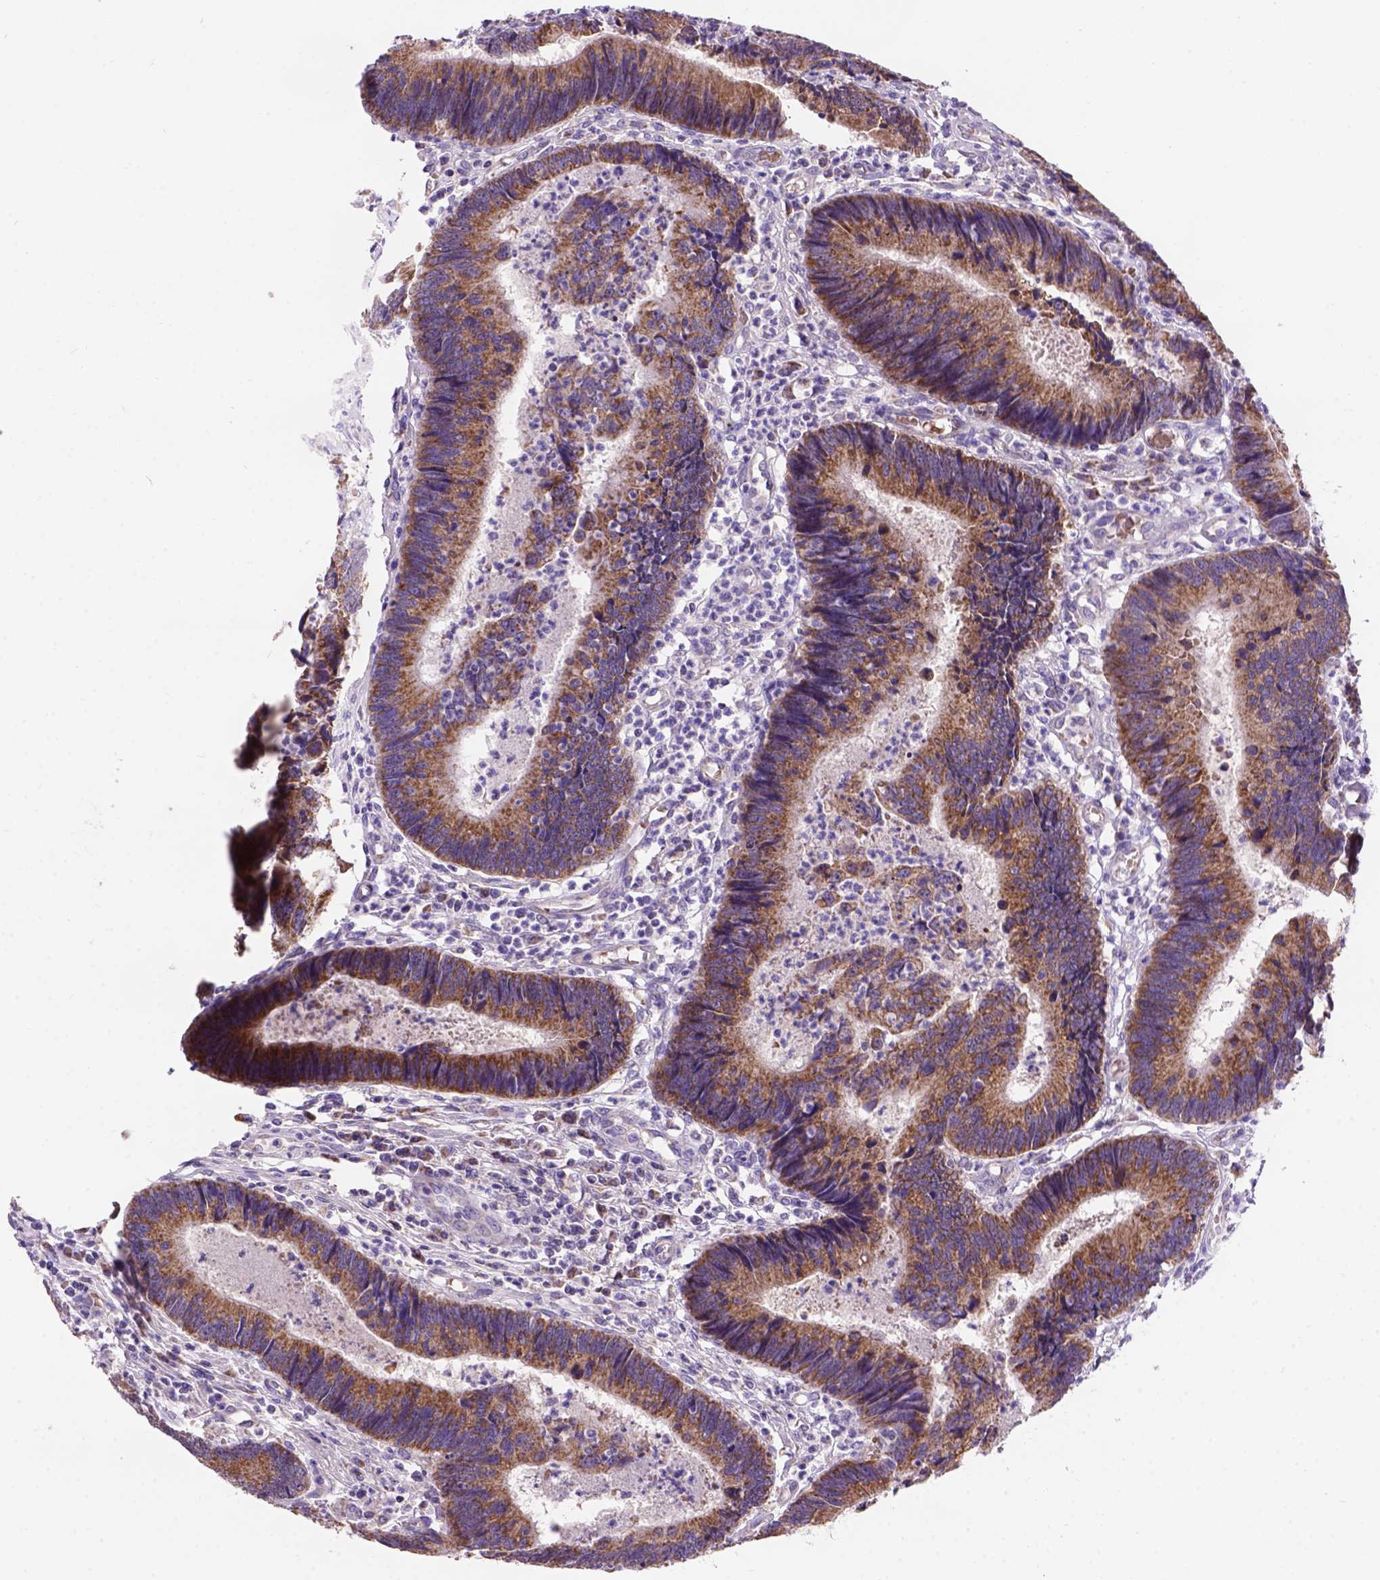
{"staining": {"intensity": "moderate", "quantity": ">75%", "location": "cytoplasmic/membranous"}, "tissue": "colorectal cancer", "cell_type": "Tumor cells", "image_type": "cancer", "snomed": [{"axis": "morphology", "description": "Adenocarcinoma, NOS"}, {"axis": "topography", "description": "Colon"}], "caption": "Colorectal cancer stained with a brown dye demonstrates moderate cytoplasmic/membranous positive expression in about >75% of tumor cells.", "gene": "L2HGDH", "patient": {"sex": "female", "age": 67}}